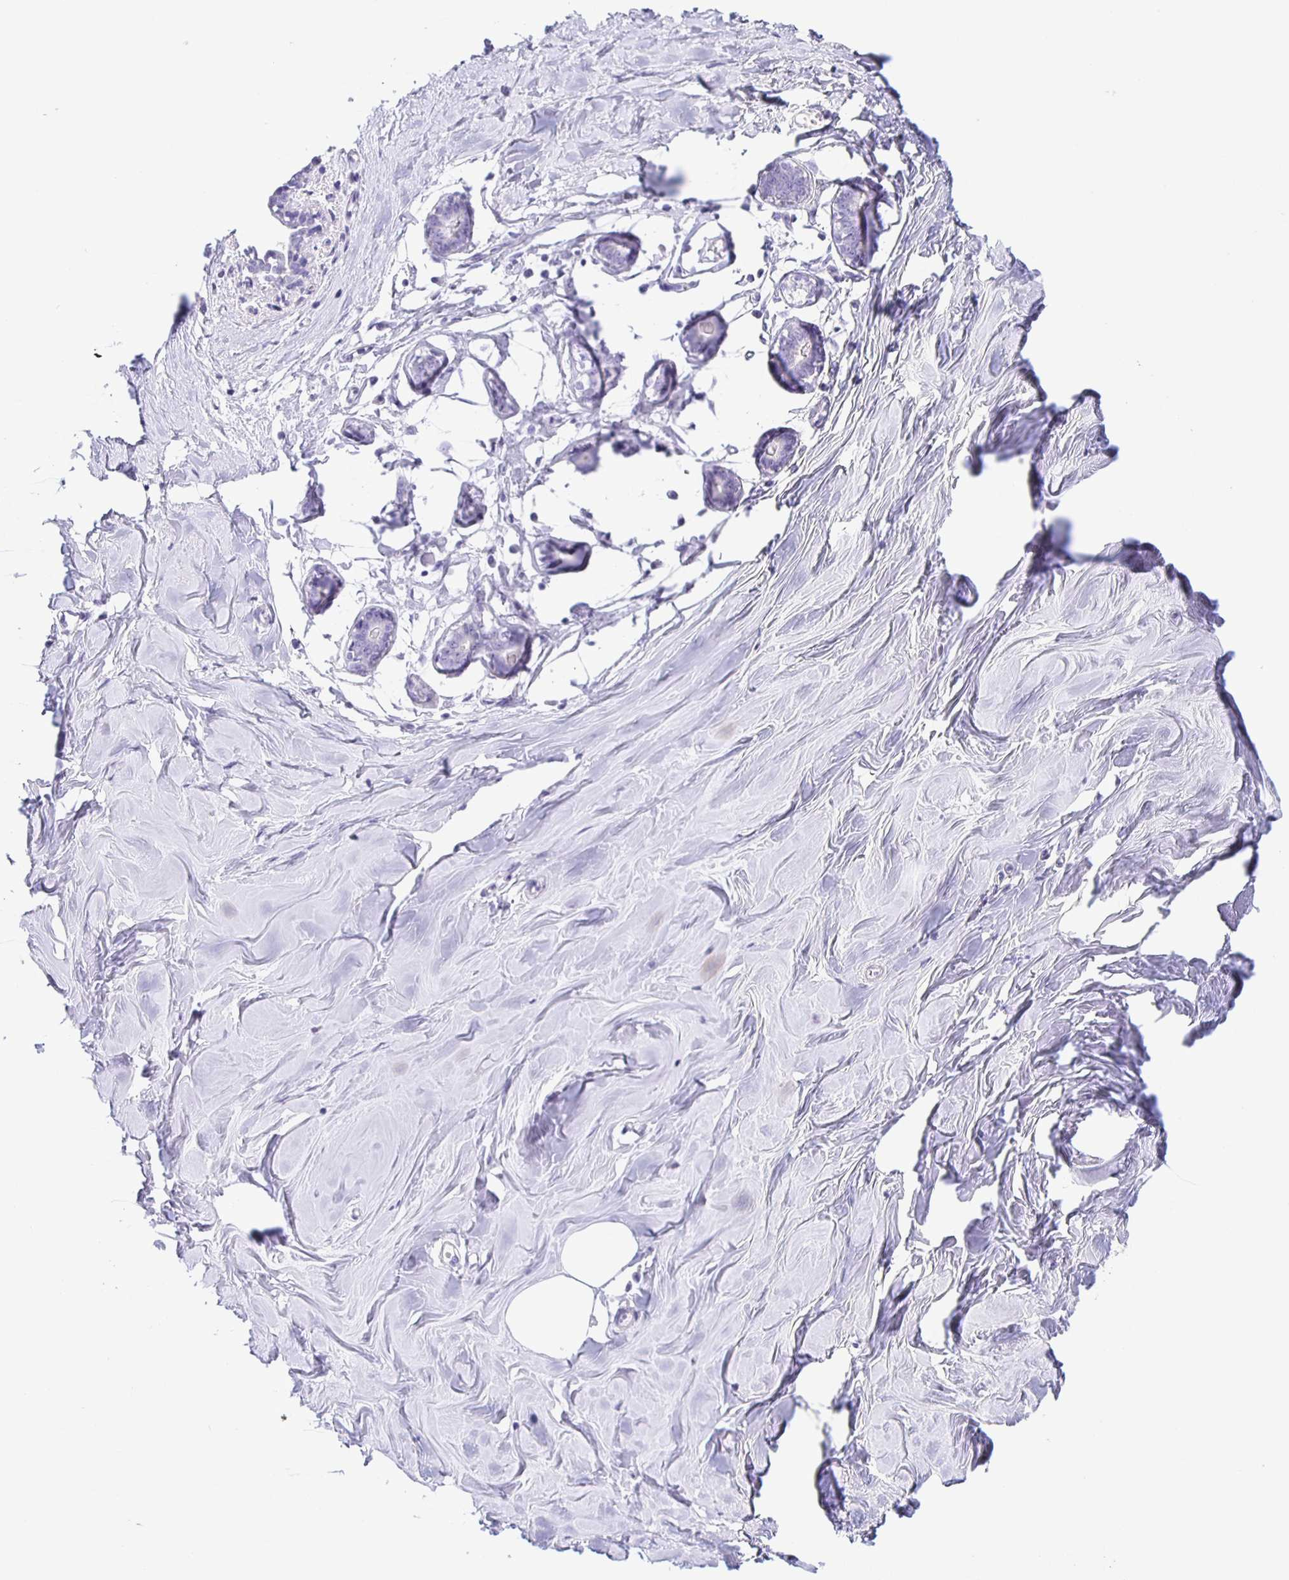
{"staining": {"intensity": "negative", "quantity": "none", "location": "none"}, "tissue": "breast", "cell_type": "Adipocytes", "image_type": "normal", "snomed": [{"axis": "morphology", "description": "Normal tissue, NOS"}, {"axis": "topography", "description": "Breast"}], "caption": "The photomicrograph shows no significant staining in adipocytes of breast.", "gene": "TGIF2LX", "patient": {"sex": "female", "age": 27}}